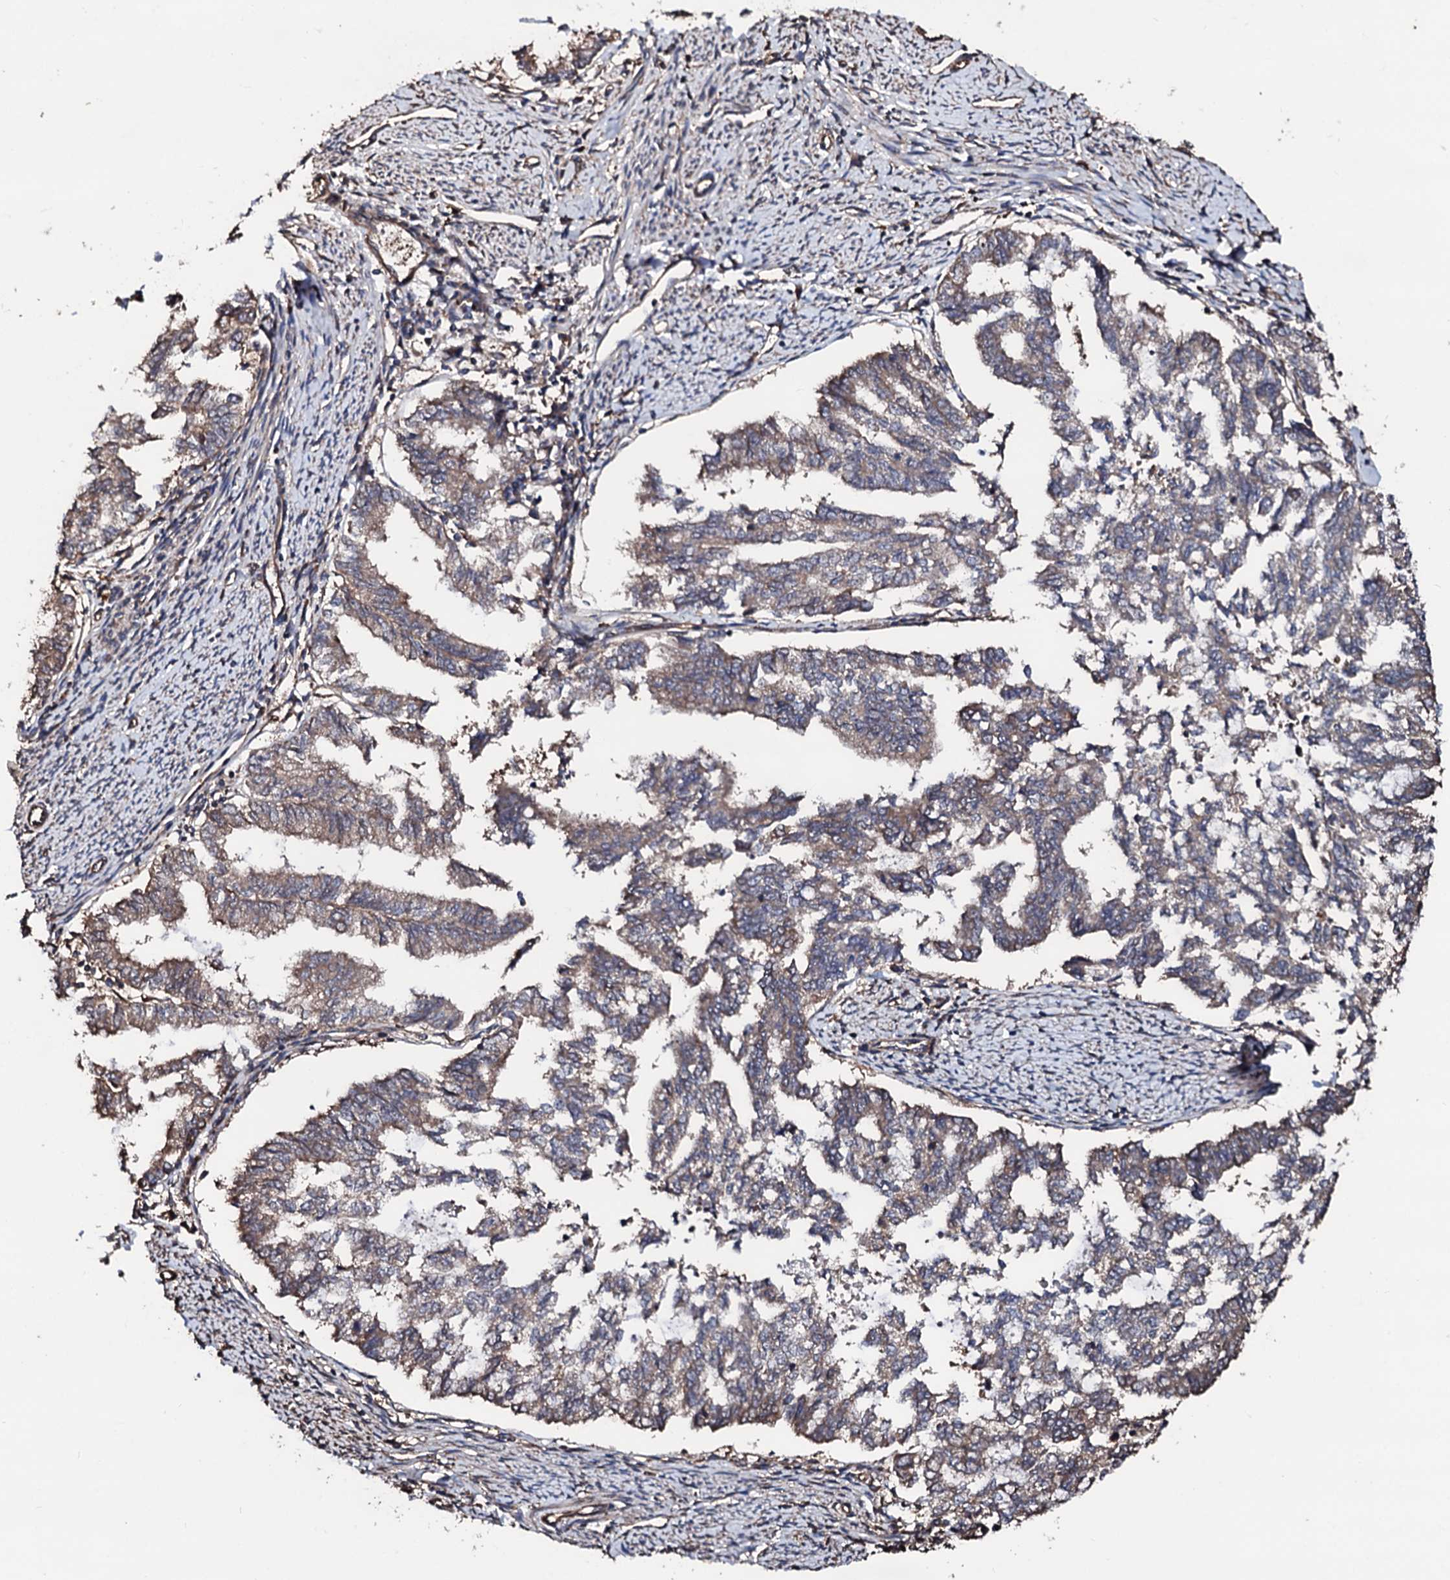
{"staining": {"intensity": "weak", "quantity": "<25%", "location": "cytoplasmic/membranous"}, "tissue": "endometrial cancer", "cell_type": "Tumor cells", "image_type": "cancer", "snomed": [{"axis": "morphology", "description": "Adenocarcinoma, NOS"}, {"axis": "topography", "description": "Endometrium"}], "caption": "Protein analysis of adenocarcinoma (endometrial) reveals no significant expression in tumor cells.", "gene": "CKAP5", "patient": {"sex": "female", "age": 79}}